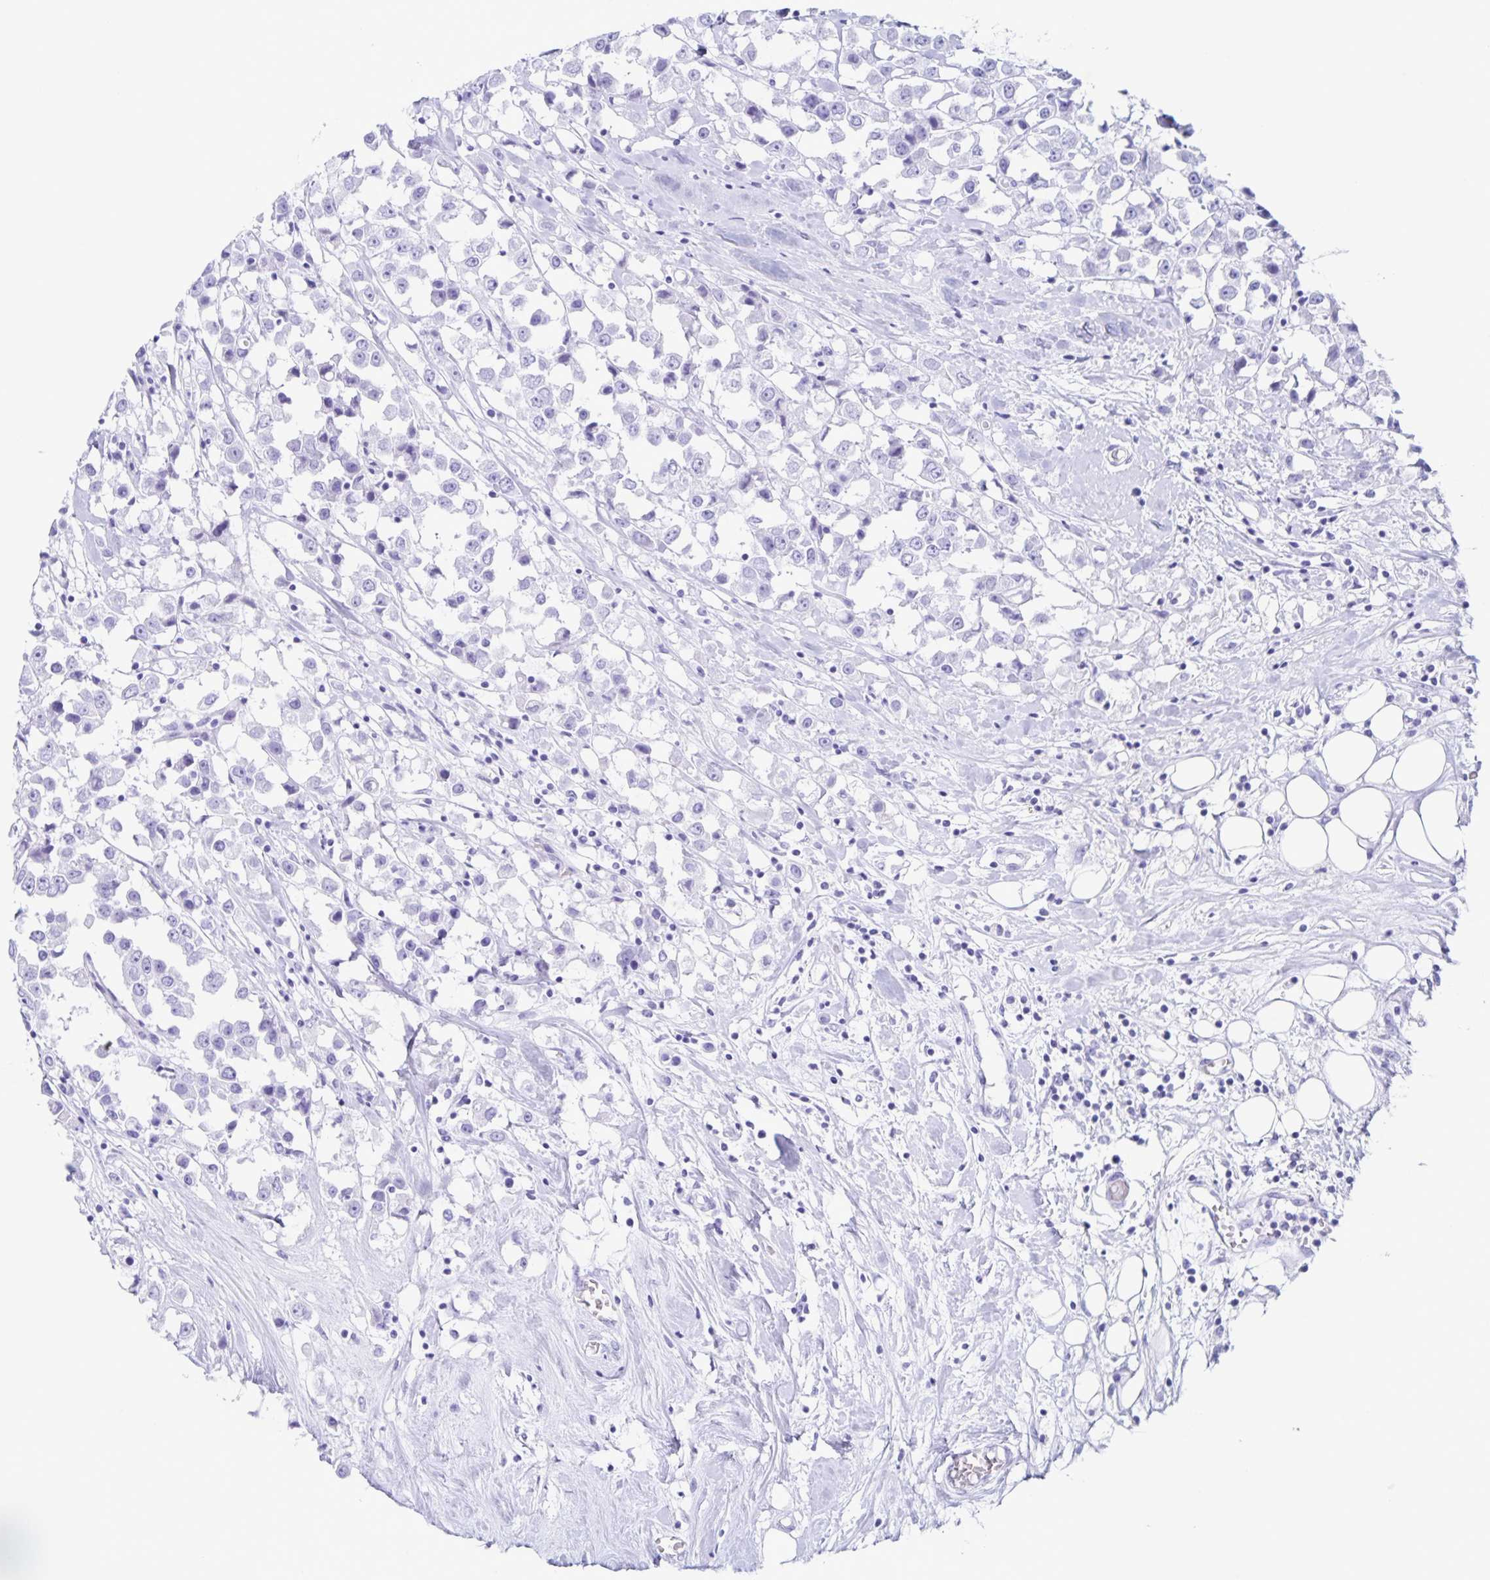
{"staining": {"intensity": "negative", "quantity": "none", "location": "none"}, "tissue": "breast cancer", "cell_type": "Tumor cells", "image_type": "cancer", "snomed": [{"axis": "morphology", "description": "Duct carcinoma"}, {"axis": "topography", "description": "Breast"}], "caption": "Immunohistochemistry photomicrograph of intraductal carcinoma (breast) stained for a protein (brown), which displays no staining in tumor cells.", "gene": "C12orf56", "patient": {"sex": "female", "age": 61}}